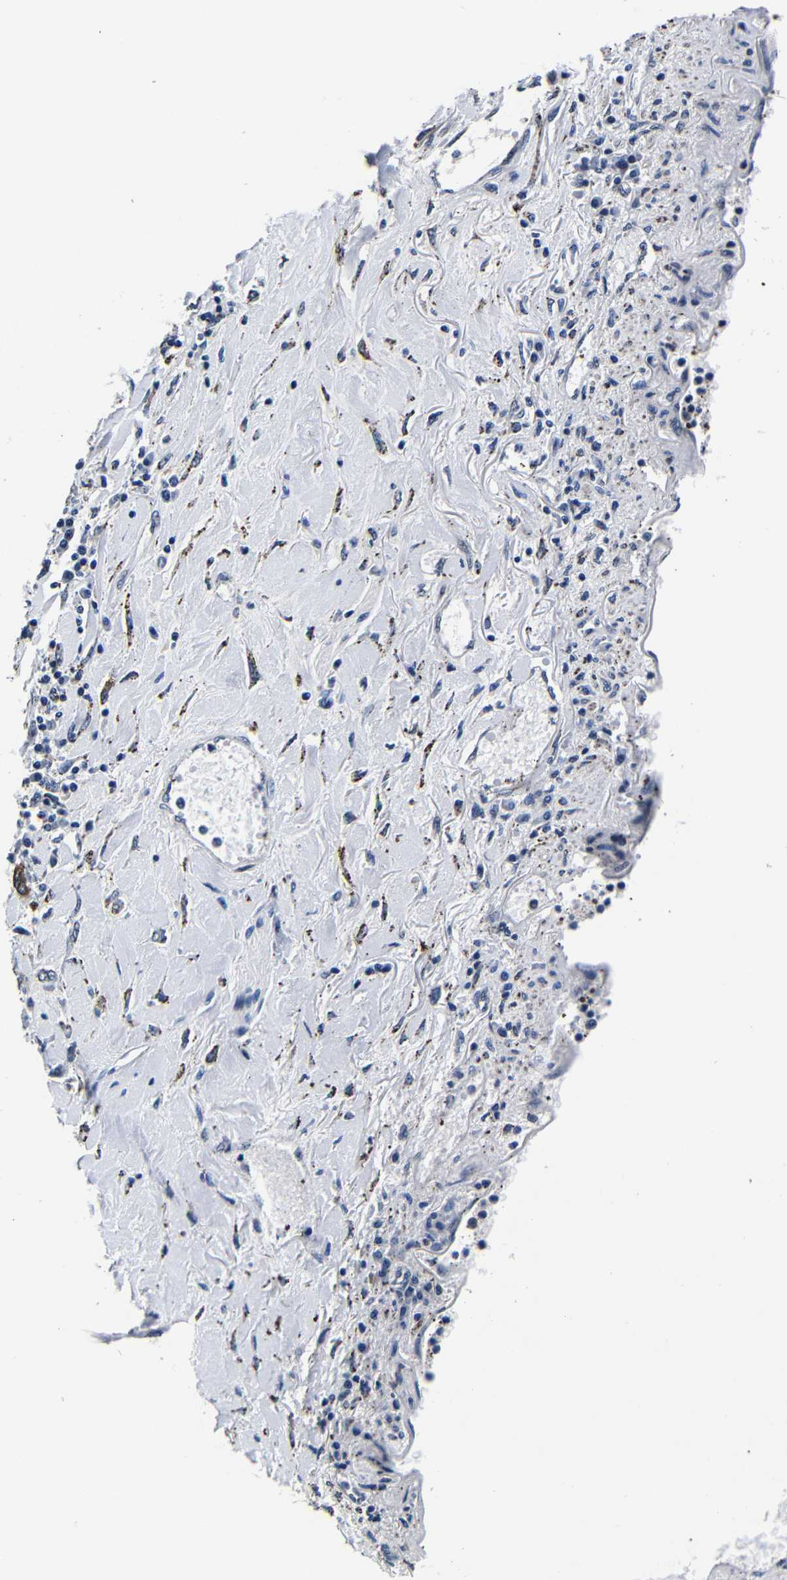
{"staining": {"intensity": "negative", "quantity": "none", "location": "none"}, "tissue": "lung cancer", "cell_type": "Tumor cells", "image_type": "cancer", "snomed": [{"axis": "morphology", "description": "Adenocarcinoma, NOS"}, {"axis": "topography", "description": "Lung"}], "caption": "A histopathology image of human adenocarcinoma (lung) is negative for staining in tumor cells.", "gene": "DEPP1", "patient": {"sex": "male", "age": 49}}